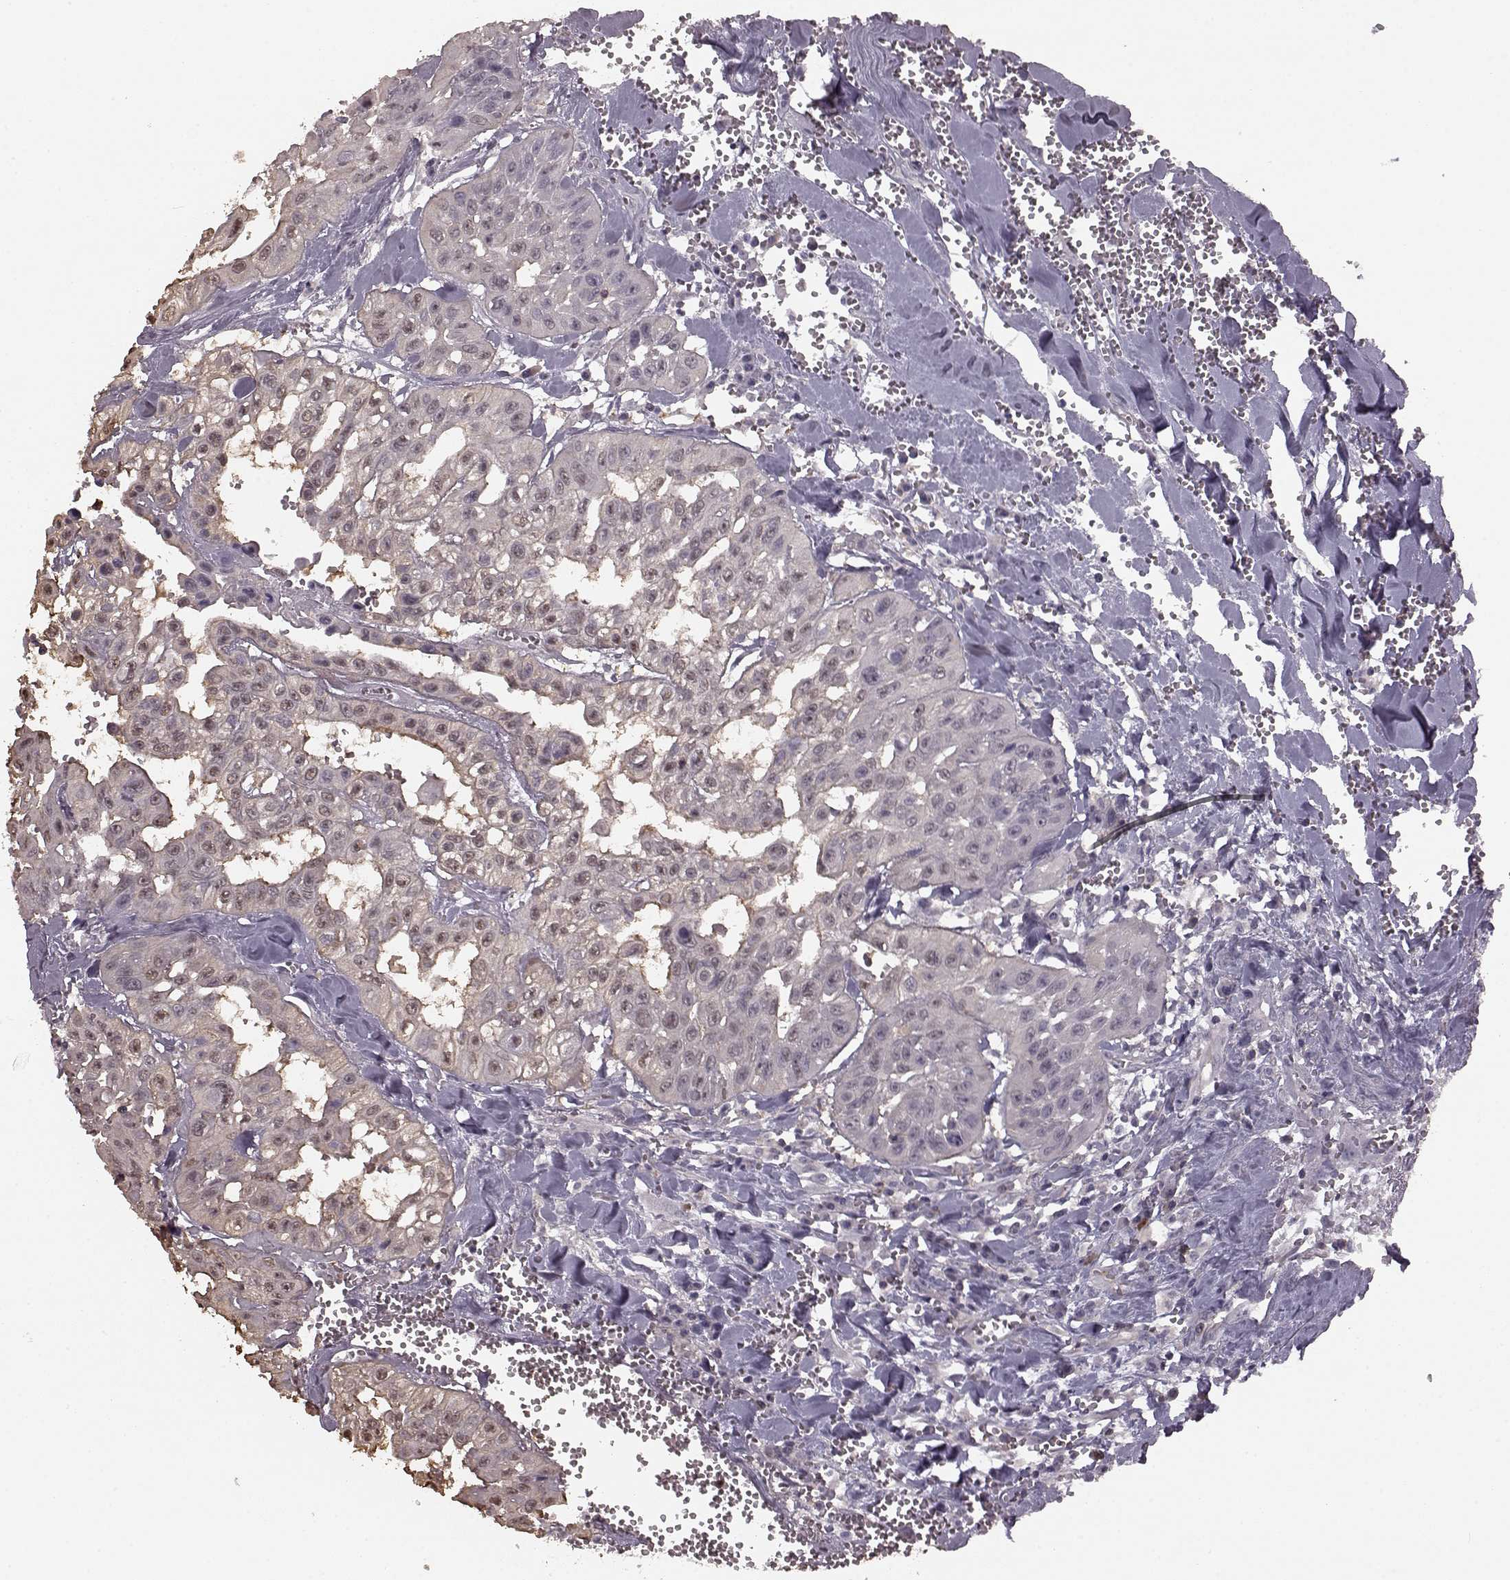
{"staining": {"intensity": "negative", "quantity": "none", "location": "none"}, "tissue": "head and neck cancer", "cell_type": "Tumor cells", "image_type": "cancer", "snomed": [{"axis": "morphology", "description": "Adenocarcinoma, NOS"}, {"axis": "topography", "description": "Head-Neck"}], "caption": "DAB (3,3'-diaminobenzidine) immunohistochemical staining of human head and neck adenocarcinoma shows no significant staining in tumor cells.", "gene": "PDCD1", "patient": {"sex": "male", "age": 73}}